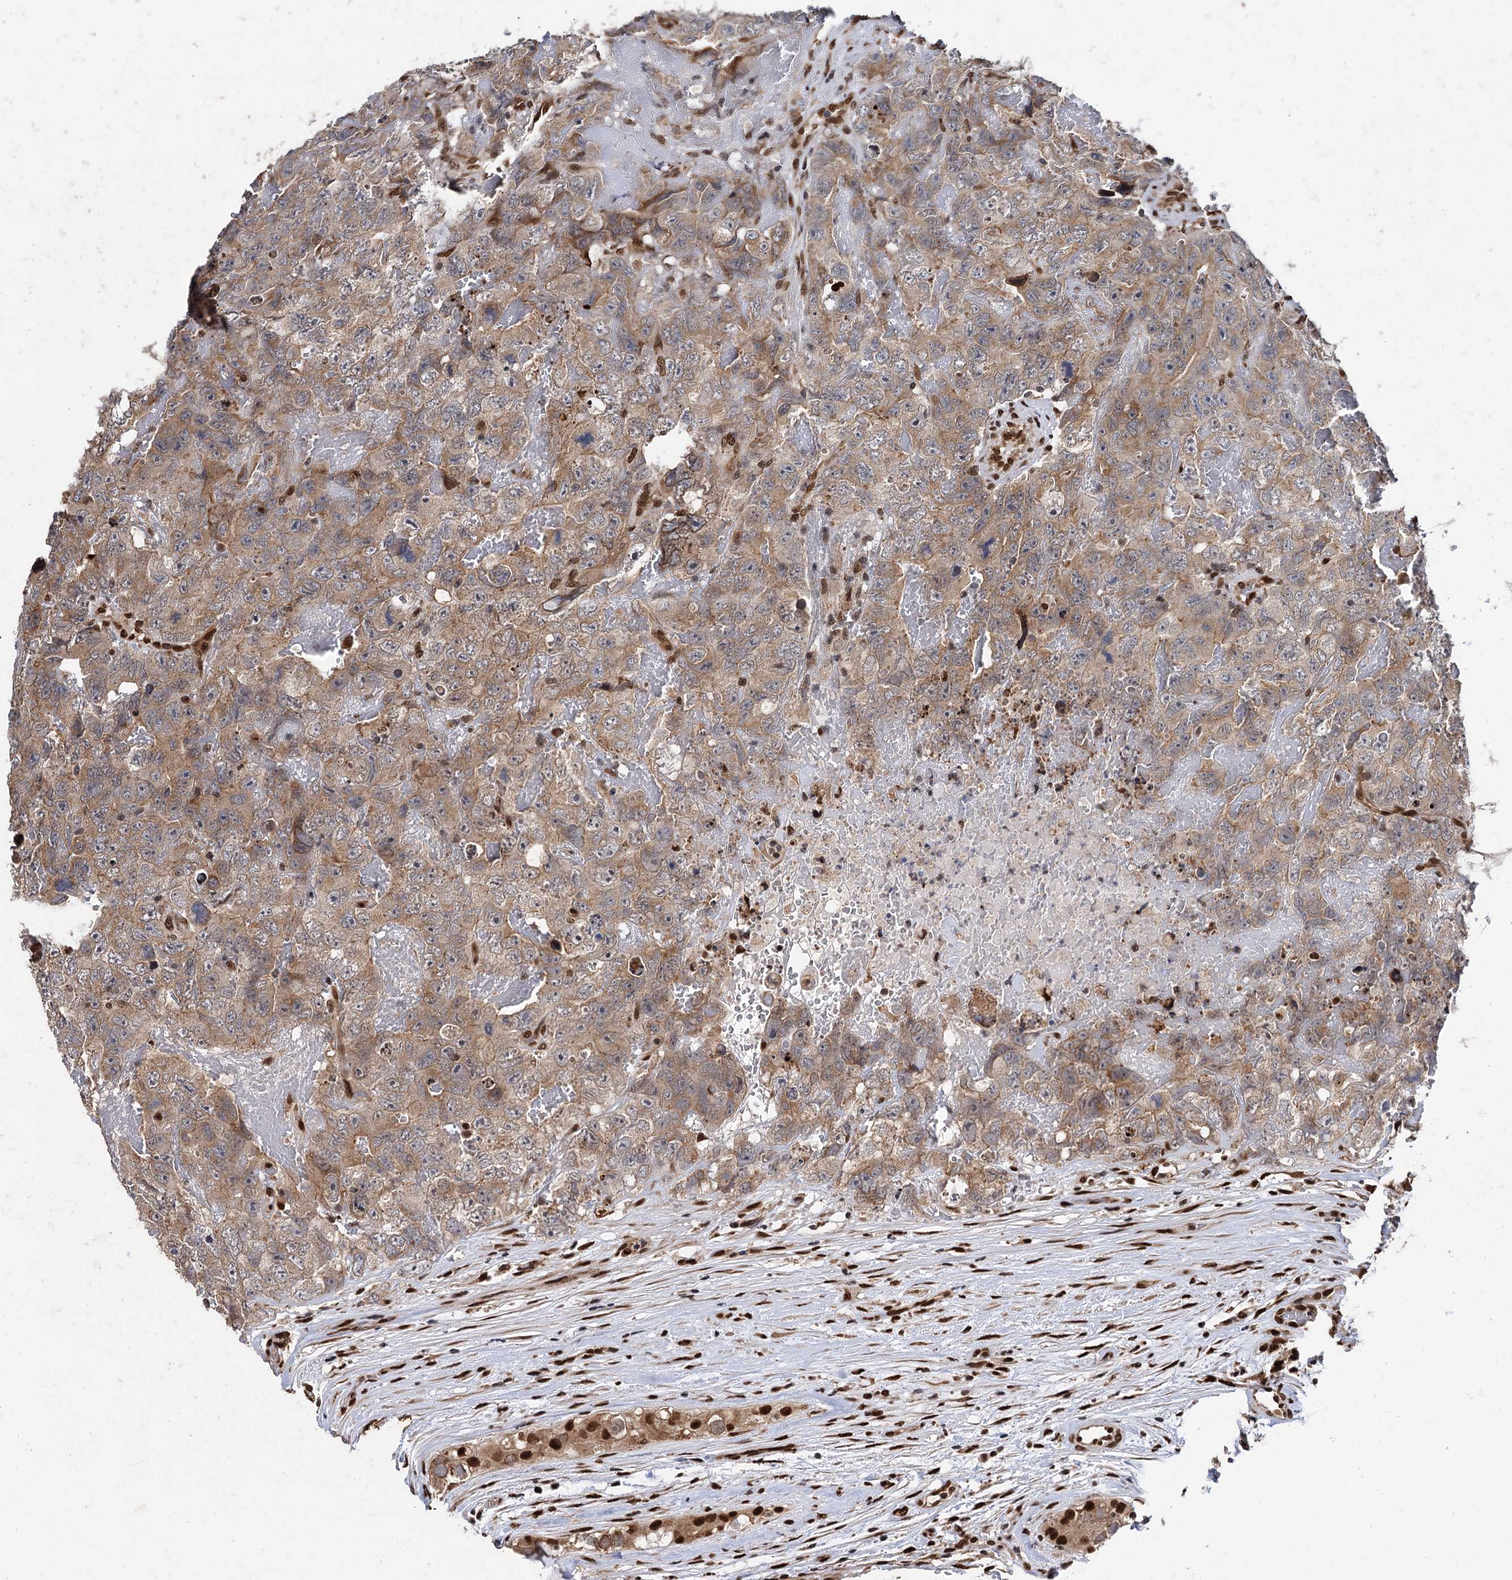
{"staining": {"intensity": "moderate", "quantity": ">75%", "location": "cytoplasmic/membranous"}, "tissue": "testis cancer", "cell_type": "Tumor cells", "image_type": "cancer", "snomed": [{"axis": "morphology", "description": "Carcinoma, Embryonal, NOS"}, {"axis": "topography", "description": "Testis"}], "caption": "IHC micrograph of testis cancer stained for a protein (brown), which reveals medium levels of moderate cytoplasmic/membranous positivity in about >75% of tumor cells.", "gene": "MESD", "patient": {"sex": "male", "age": 45}}